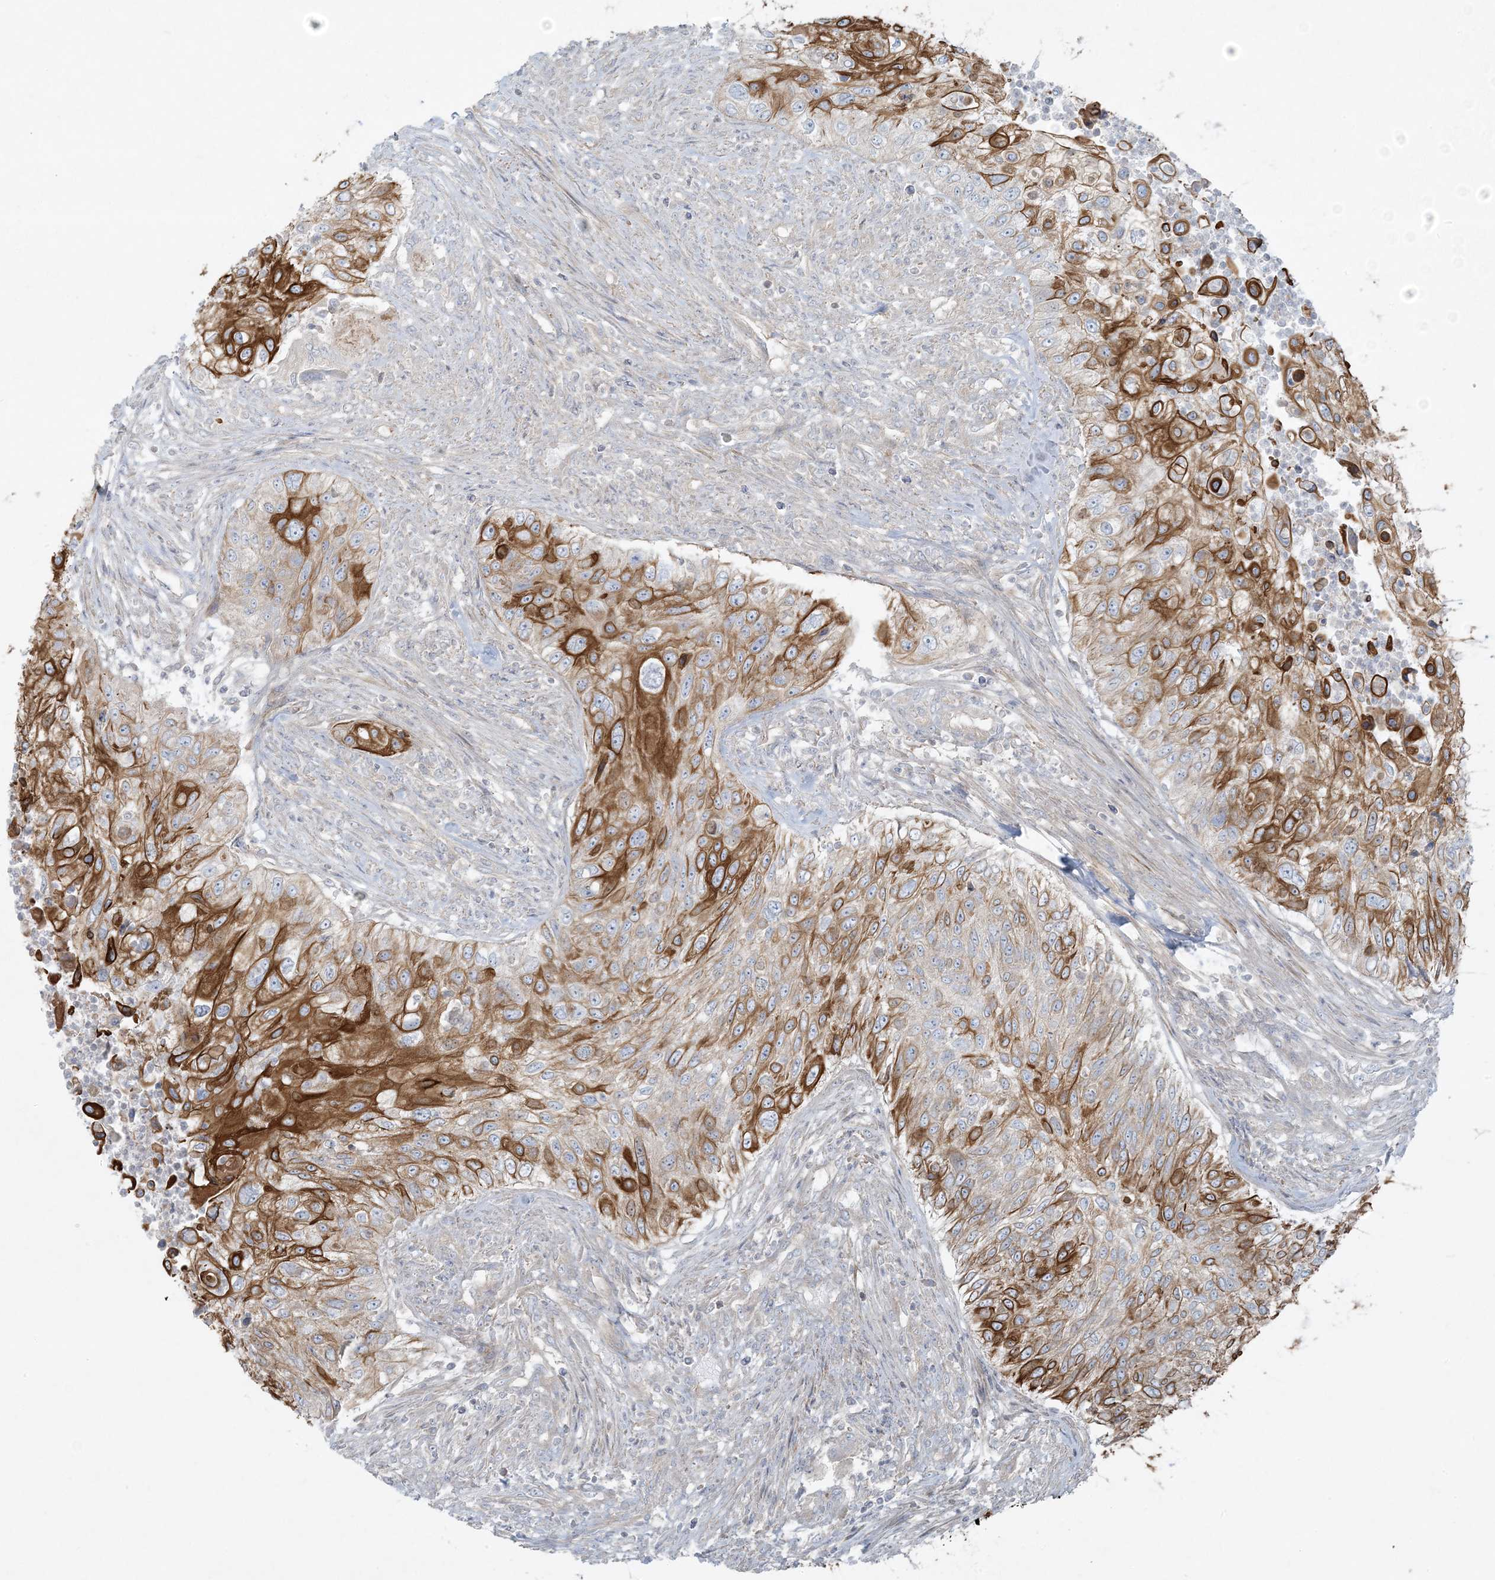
{"staining": {"intensity": "strong", "quantity": ">75%", "location": "cytoplasmic/membranous"}, "tissue": "urothelial cancer", "cell_type": "Tumor cells", "image_type": "cancer", "snomed": [{"axis": "morphology", "description": "Urothelial carcinoma, High grade"}, {"axis": "topography", "description": "Urinary bladder"}], "caption": "Urothelial carcinoma (high-grade) stained with a protein marker reveals strong staining in tumor cells.", "gene": "PIK3R4", "patient": {"sex": "female", "age": 60}}